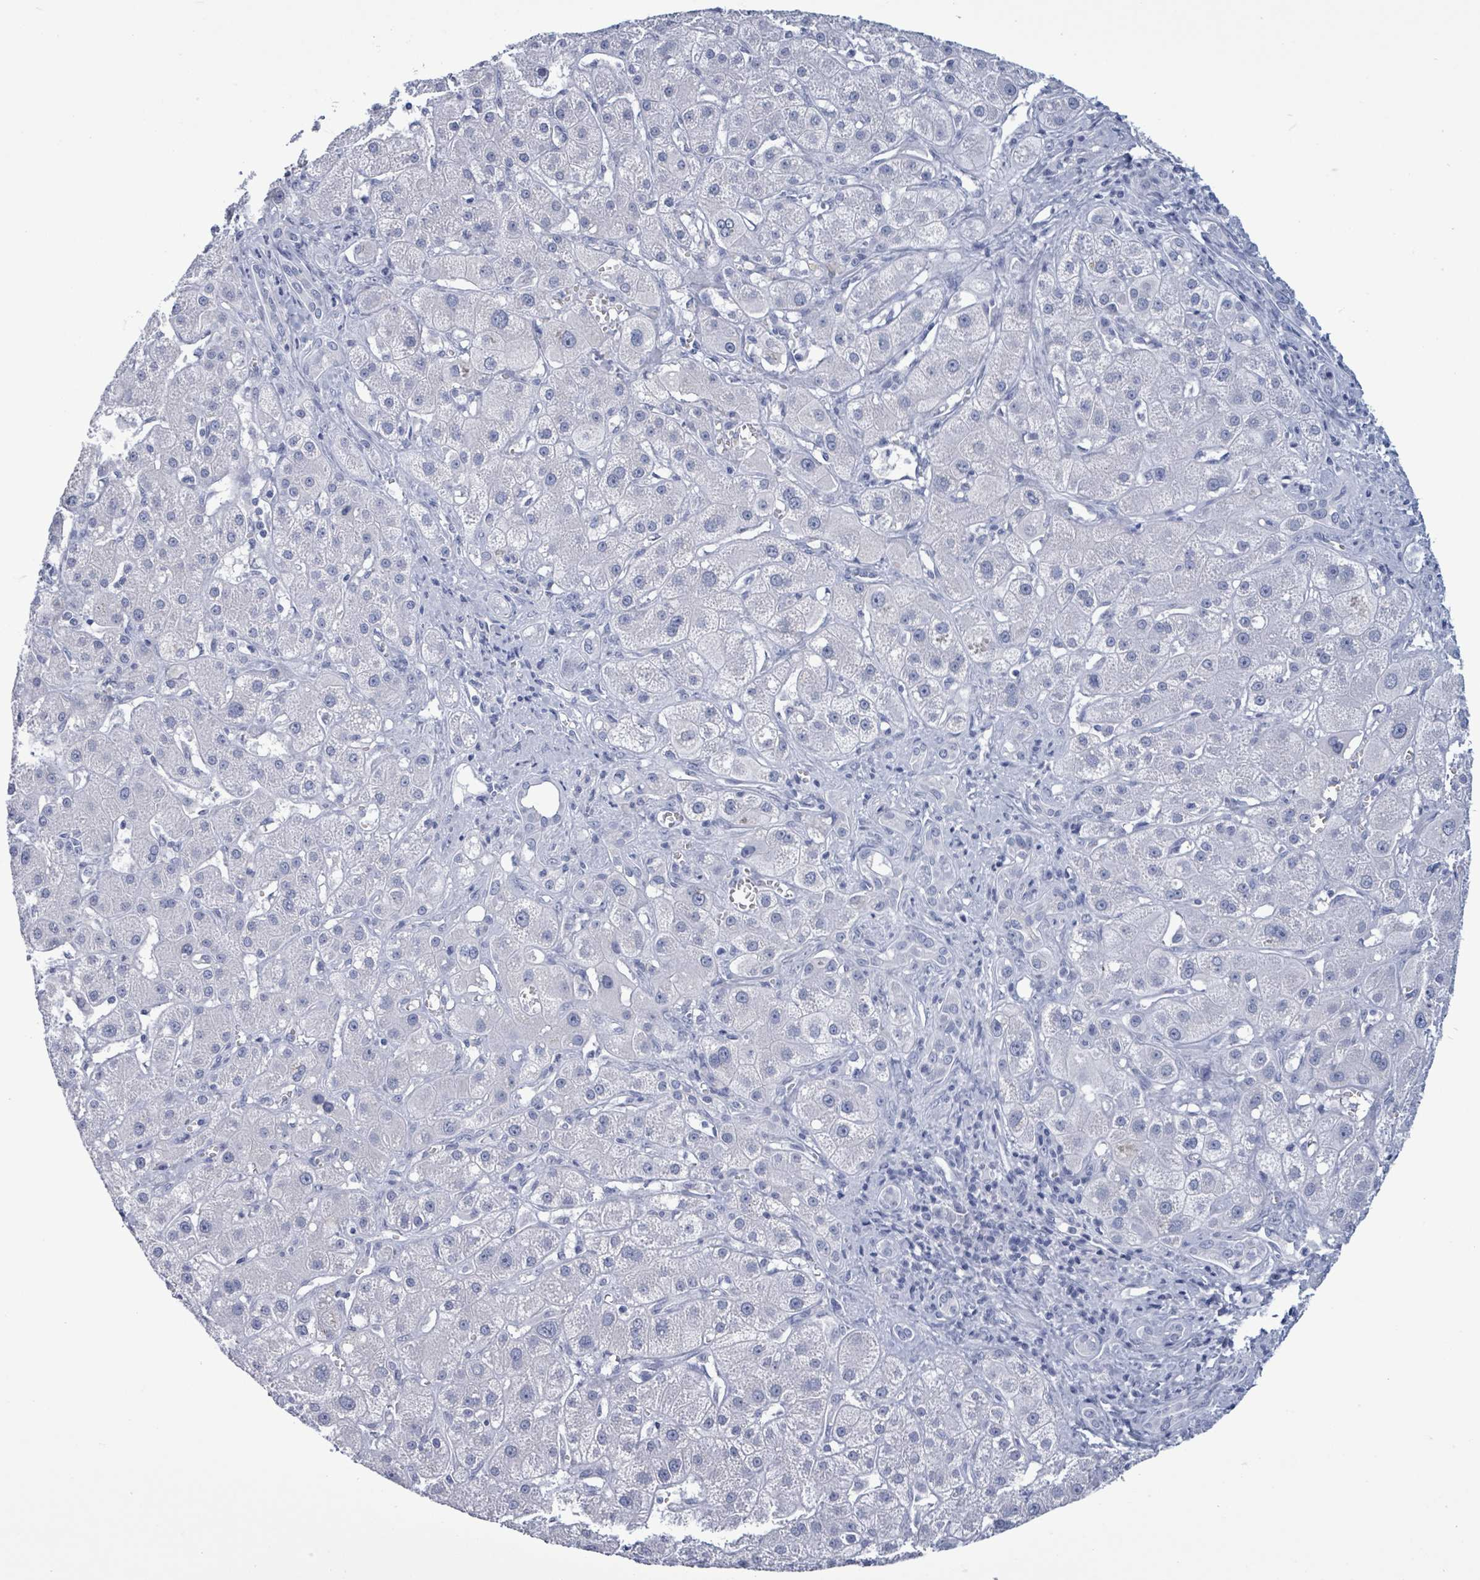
{"staining": {"intensity": "negative", "quantity": "none", "location": "none"}, "tissue": "liver cancer", "cell_type": "Tumor cells", "image_type": "cancer", "snomed": [{"axis": "morphology", "description": "Cholangiocarcinoma"}, {"axis": "topography", "description": "Liver"}], "caption": "Liver cancer was stained to show a protein in brown. There is no significant expression in tumor cells.", "gene": "NKX2-1", "patient": {"sex": "male", "age": 67}}